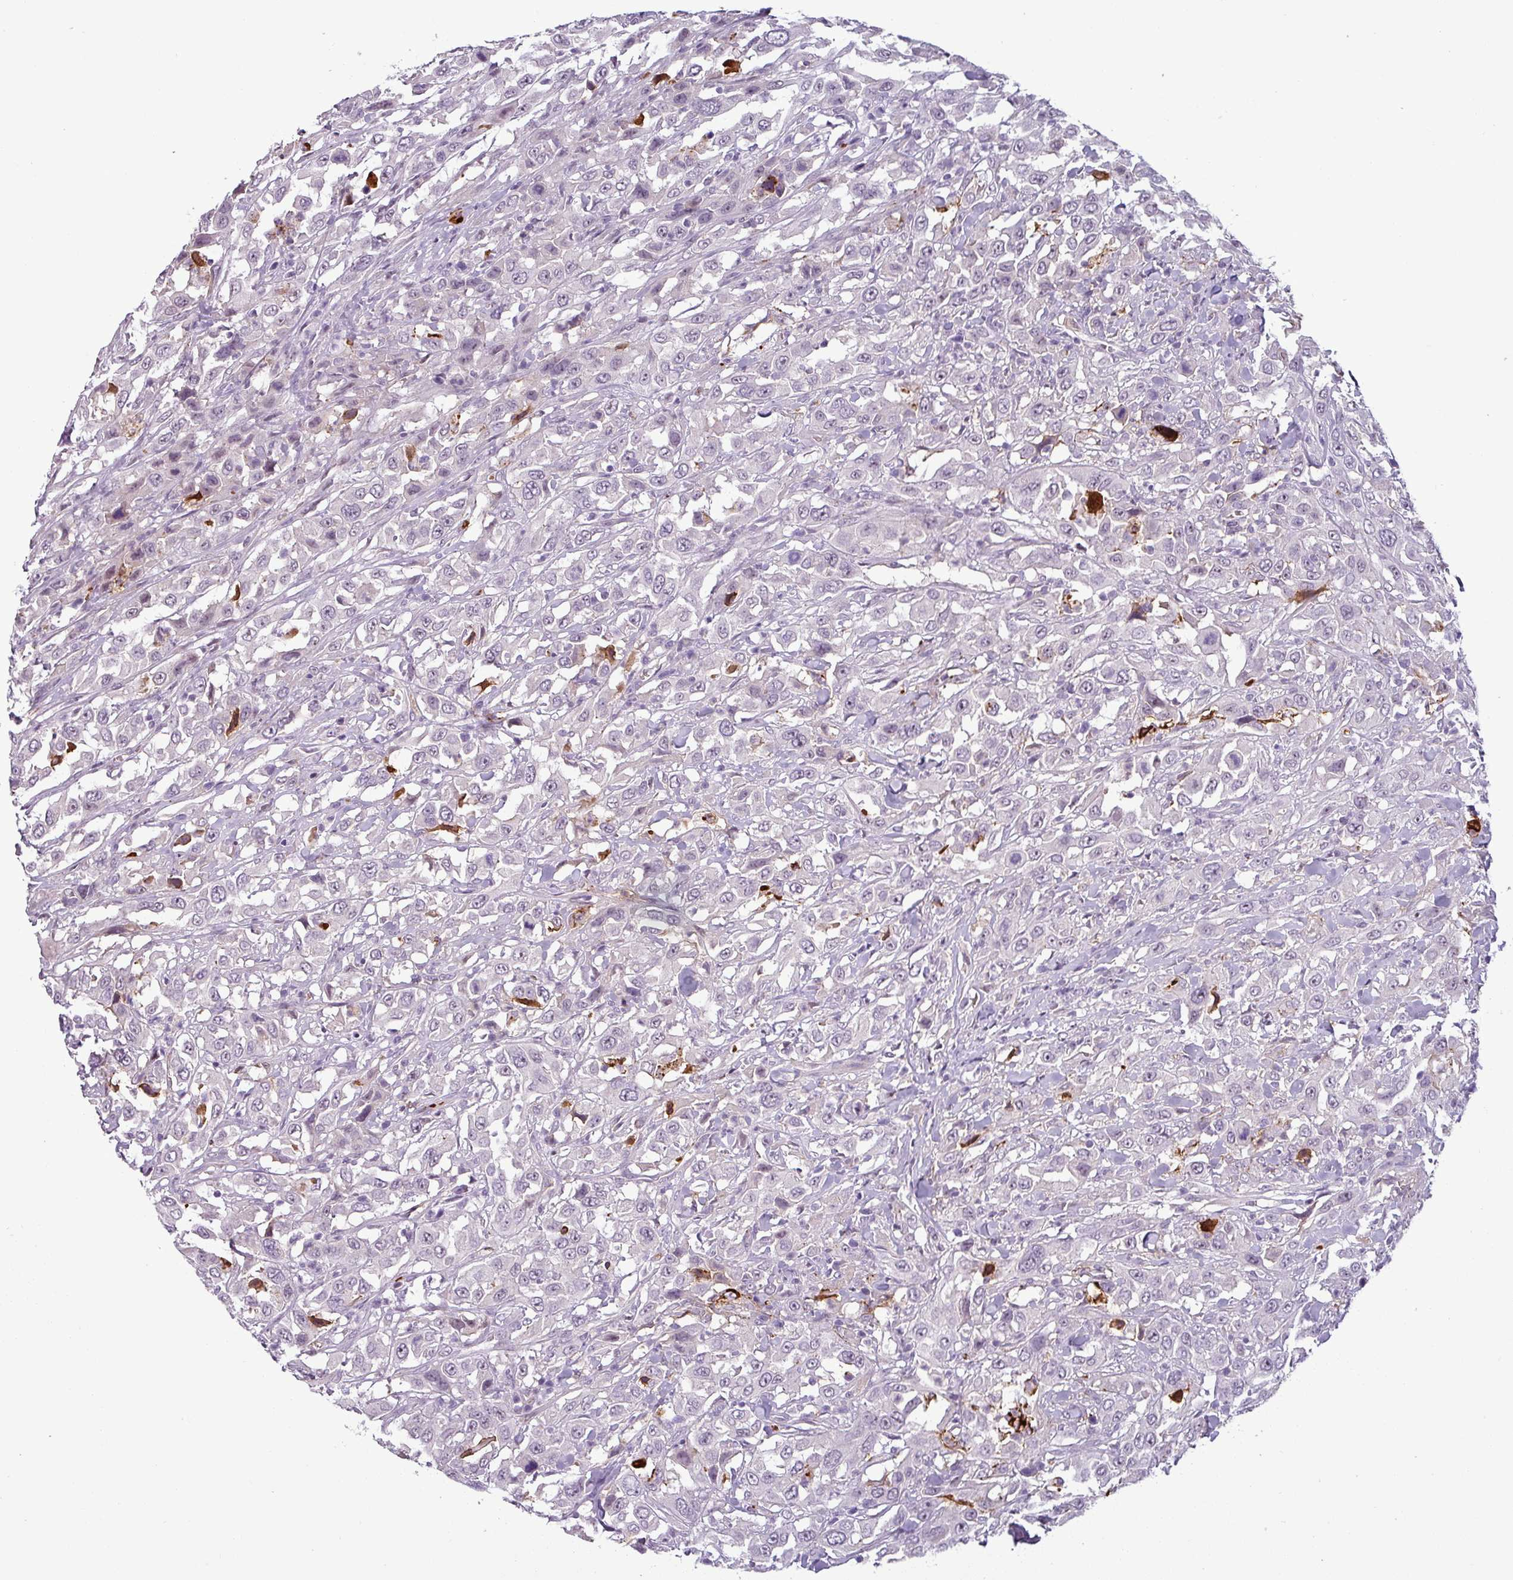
{"staining": {"intensity": "negative", "quantity": "none", "location": "none"}, "tissue": "urothelial cancer", "cell_type": "Tumor cells", "image_type": "cancer", "snomed": [{"axis": "morphology", "description": "Urothelial carcinoma, High grade"}, {"axis": "topography", "description": "Urinary bladder"}], "caption": "Tumor cells are negative for brown protein staining in high-grade urothelial carcinoma. The staining is performed using DAB brown chromogen with nuclei counter-stained in using hematoxylin.", "gene": "APOC1", "patient": {"sex": "male", "age": 61}}